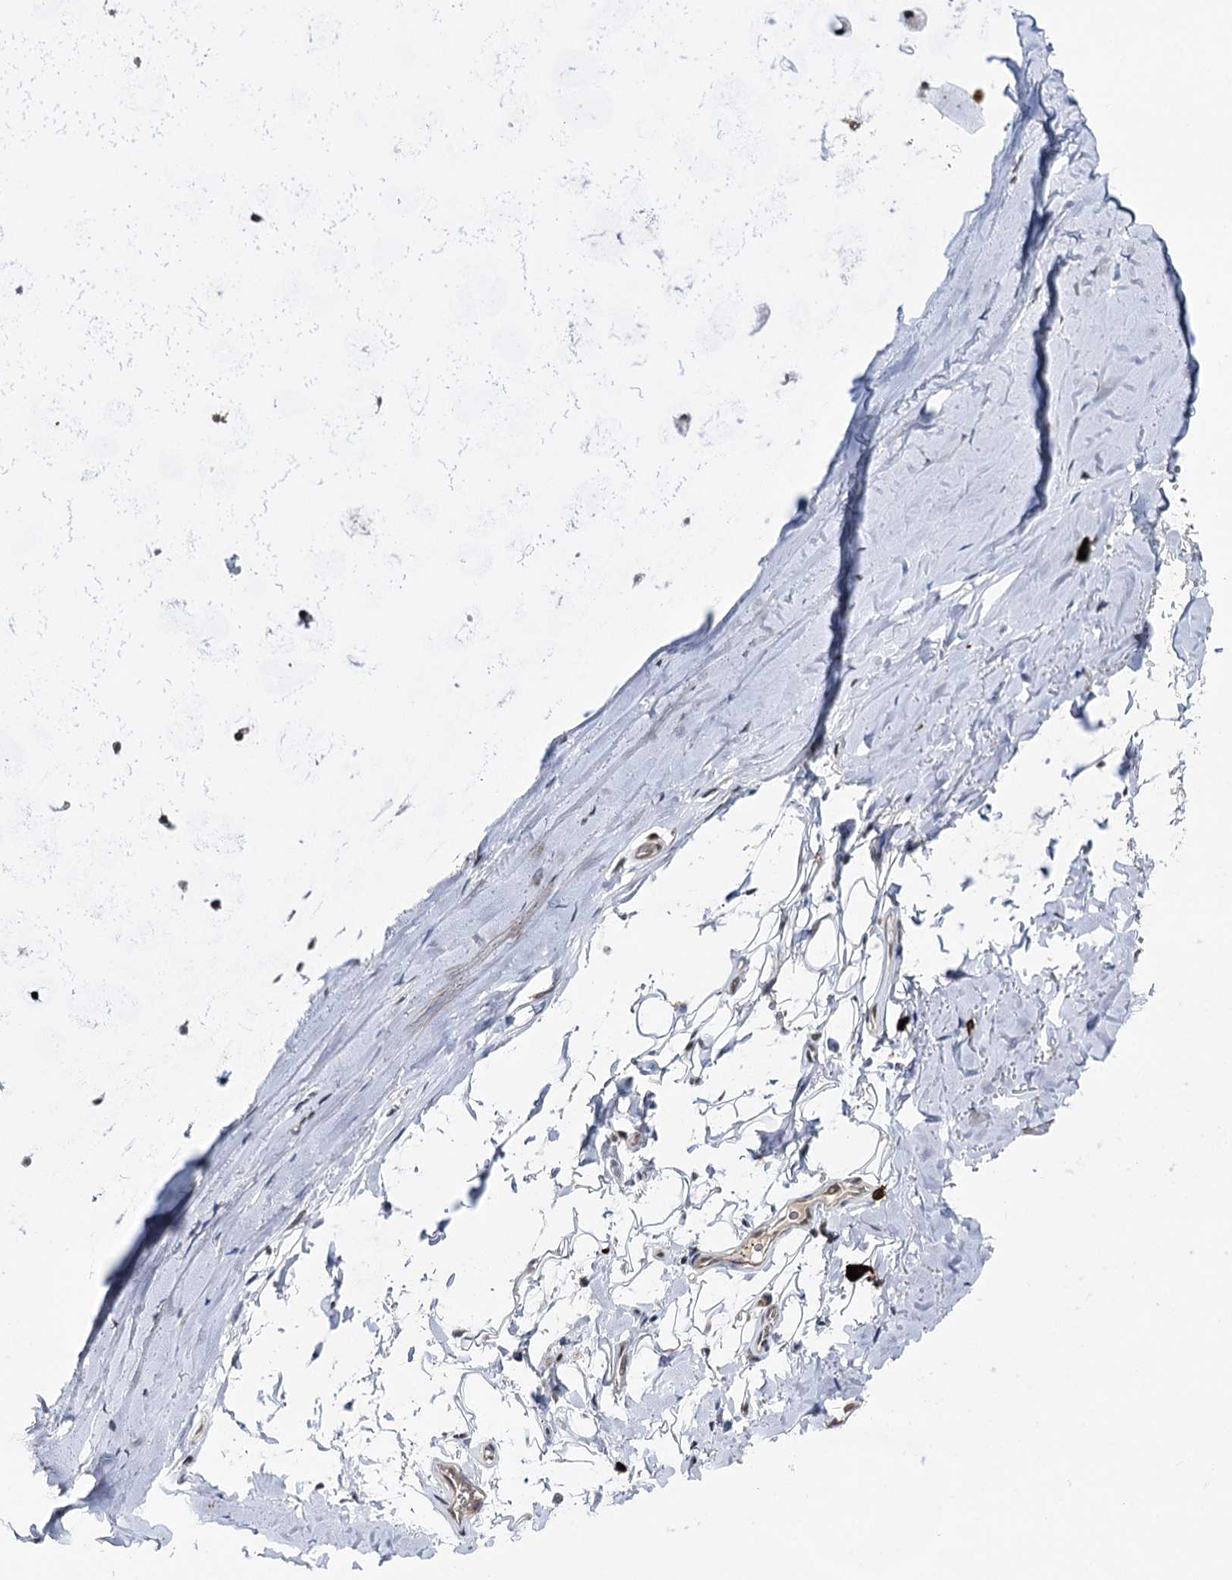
{"staining": {"intensity": "moderate", "quantity": ">75%", "location": "nuclear"}, "tissue": "adipose tissue", "cell_type": "Adipocytes", "image_type": "normal", "snomed": [{"axis": "morphology", "description": "Normal tissue, NOS"}, {"axis": "topography", "description": "Lymph node"}, {"axis": "topography", "description": "Bronchus"}], "caption": "Moderate nuclear positivity for a protein is seen in about >75% of adipocytes of normal adipose tissue using immunohistochemistry.", "gene": "BUD13", "patient": {"sex": "male", "age": 63}}